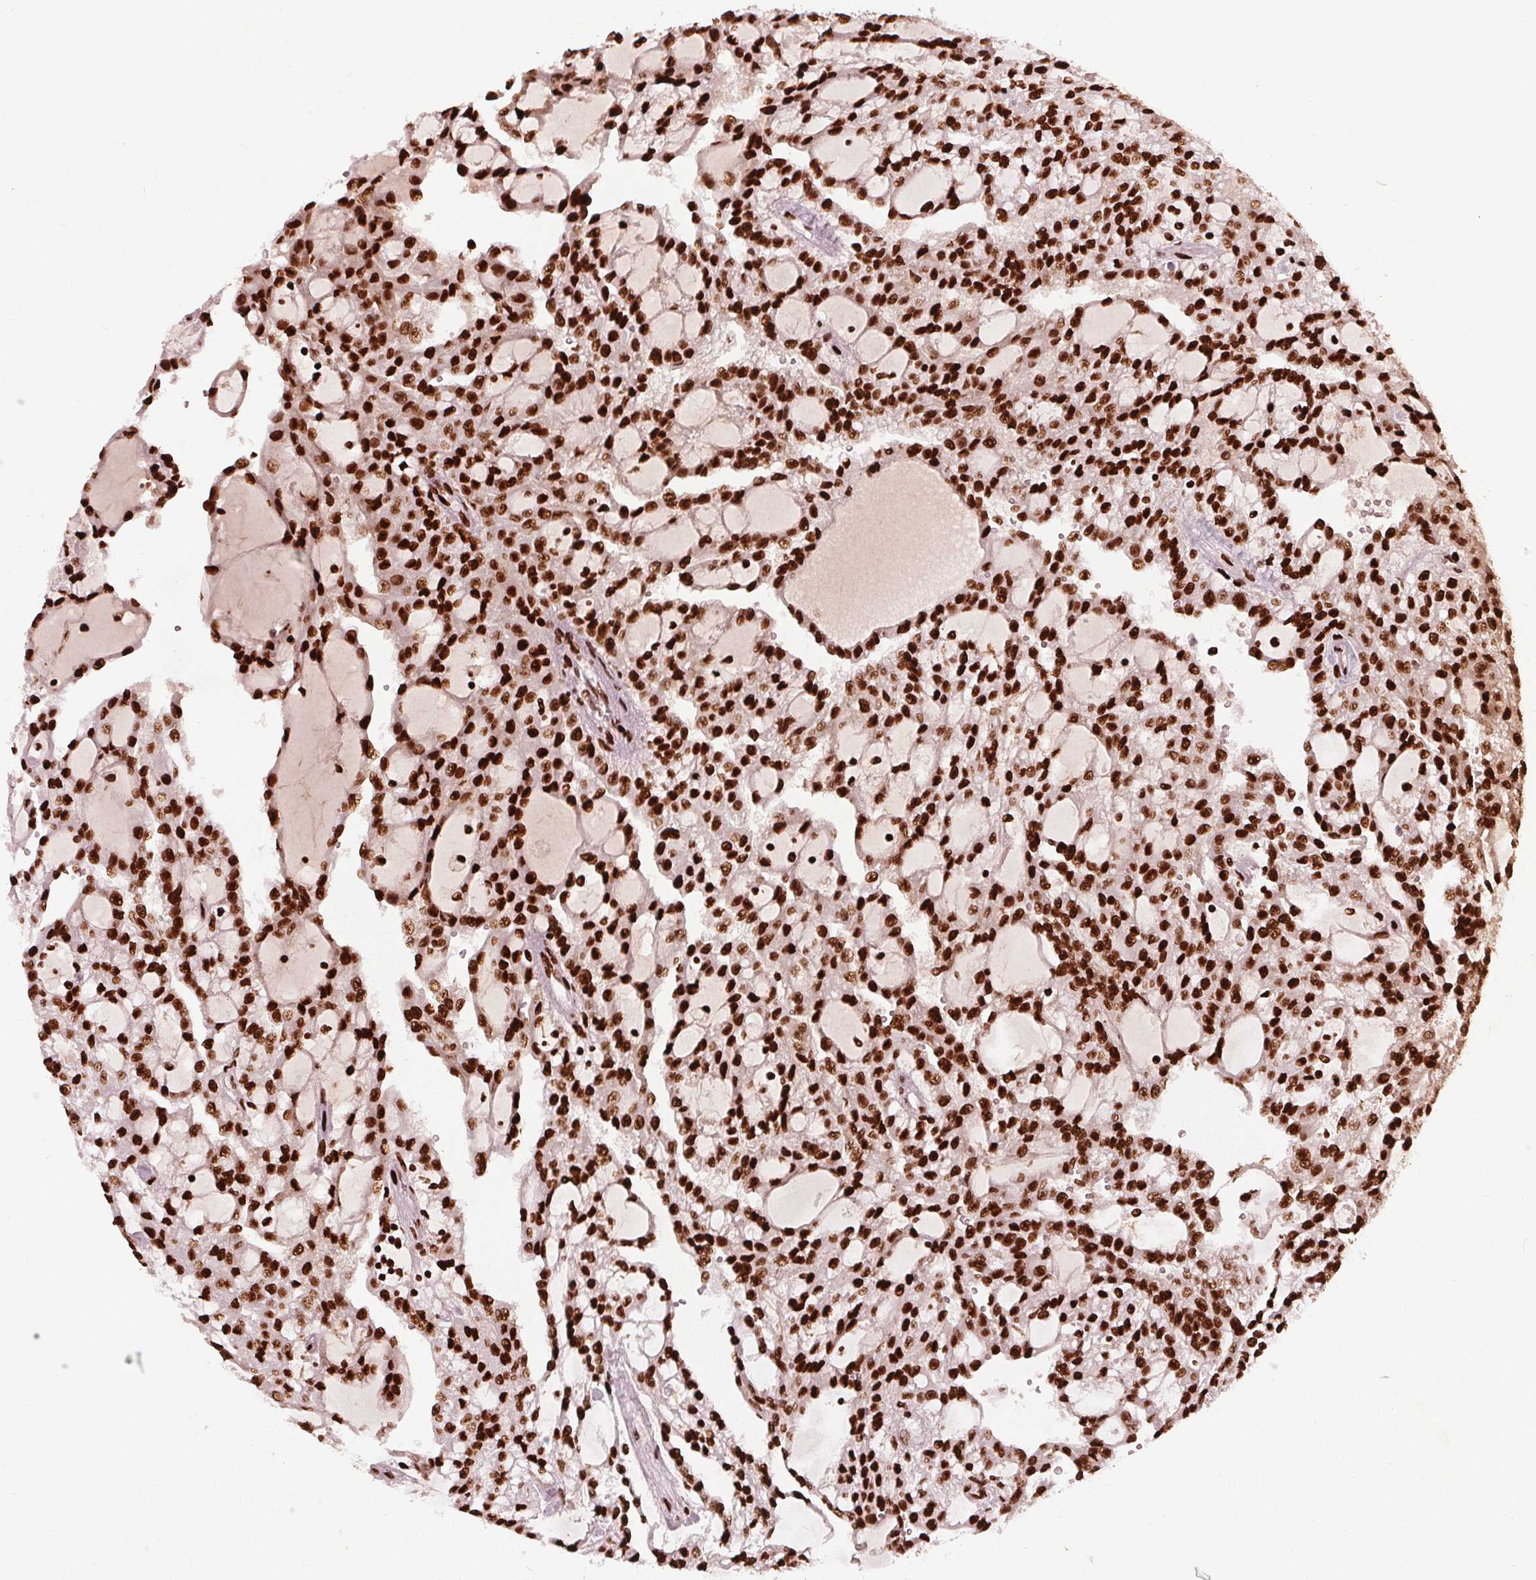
{"staining": {"intensity": "strong", "quantity": ">75%", "location": "nuclear"}, "tissue": "renal cancer", "cell_type": "Tumor cells", "image_type": "cancer", "snomed": [{"axis": "morphology", "description": "Adenocarcinoma, NOS"}, {"axis": "topography", "description": "Kidney"}], "caption": "The micrograph shows staining of renal cancer, revealing strong nuclear protein positivity (brown color) within tumor cells.", "gene": "BRD4", "patient": {"sex": "male", "age": 63}}